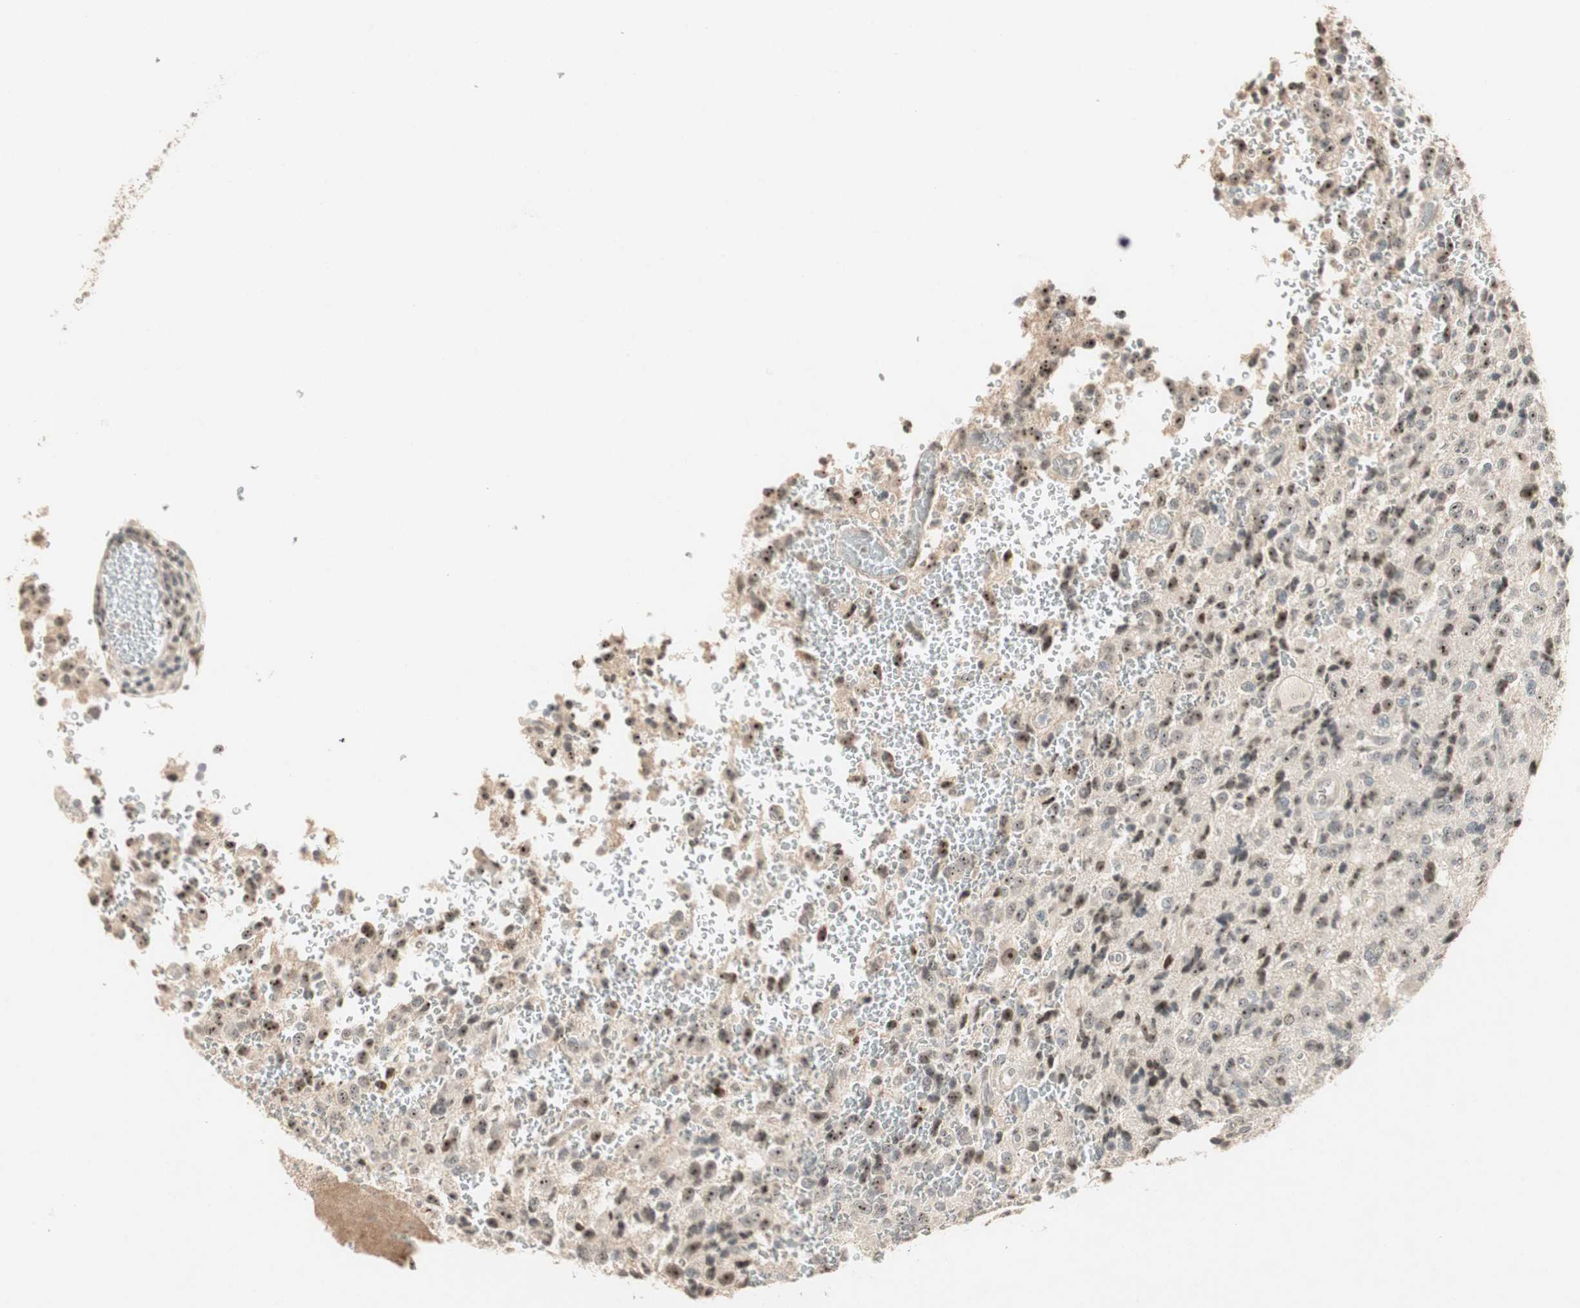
{"staining": {"intensity": "moderate", "quantity": ">75%", "location": "nuclear"}, "tissue": "glioma", "cell_type": "Tumor cells", "image_type": "cancer", "snomed": [{"axis": "morphology", "description": "Glioma, malignant, High grade"}, {"axis": "topography", "description": "pancreas cauda"}], "caption": "Immunohistochemical staining of glioma demonstrates medium levels of moderate nuclear expression in about >75% of tumor cells. The staining was performed using DAB to visualize the protein expression in brown, while the nuclei were stained in blue with hematoxylin (Magnification: 20x).", "gene": "ETV4", "patient": {"sex": "male", "age": 60}}